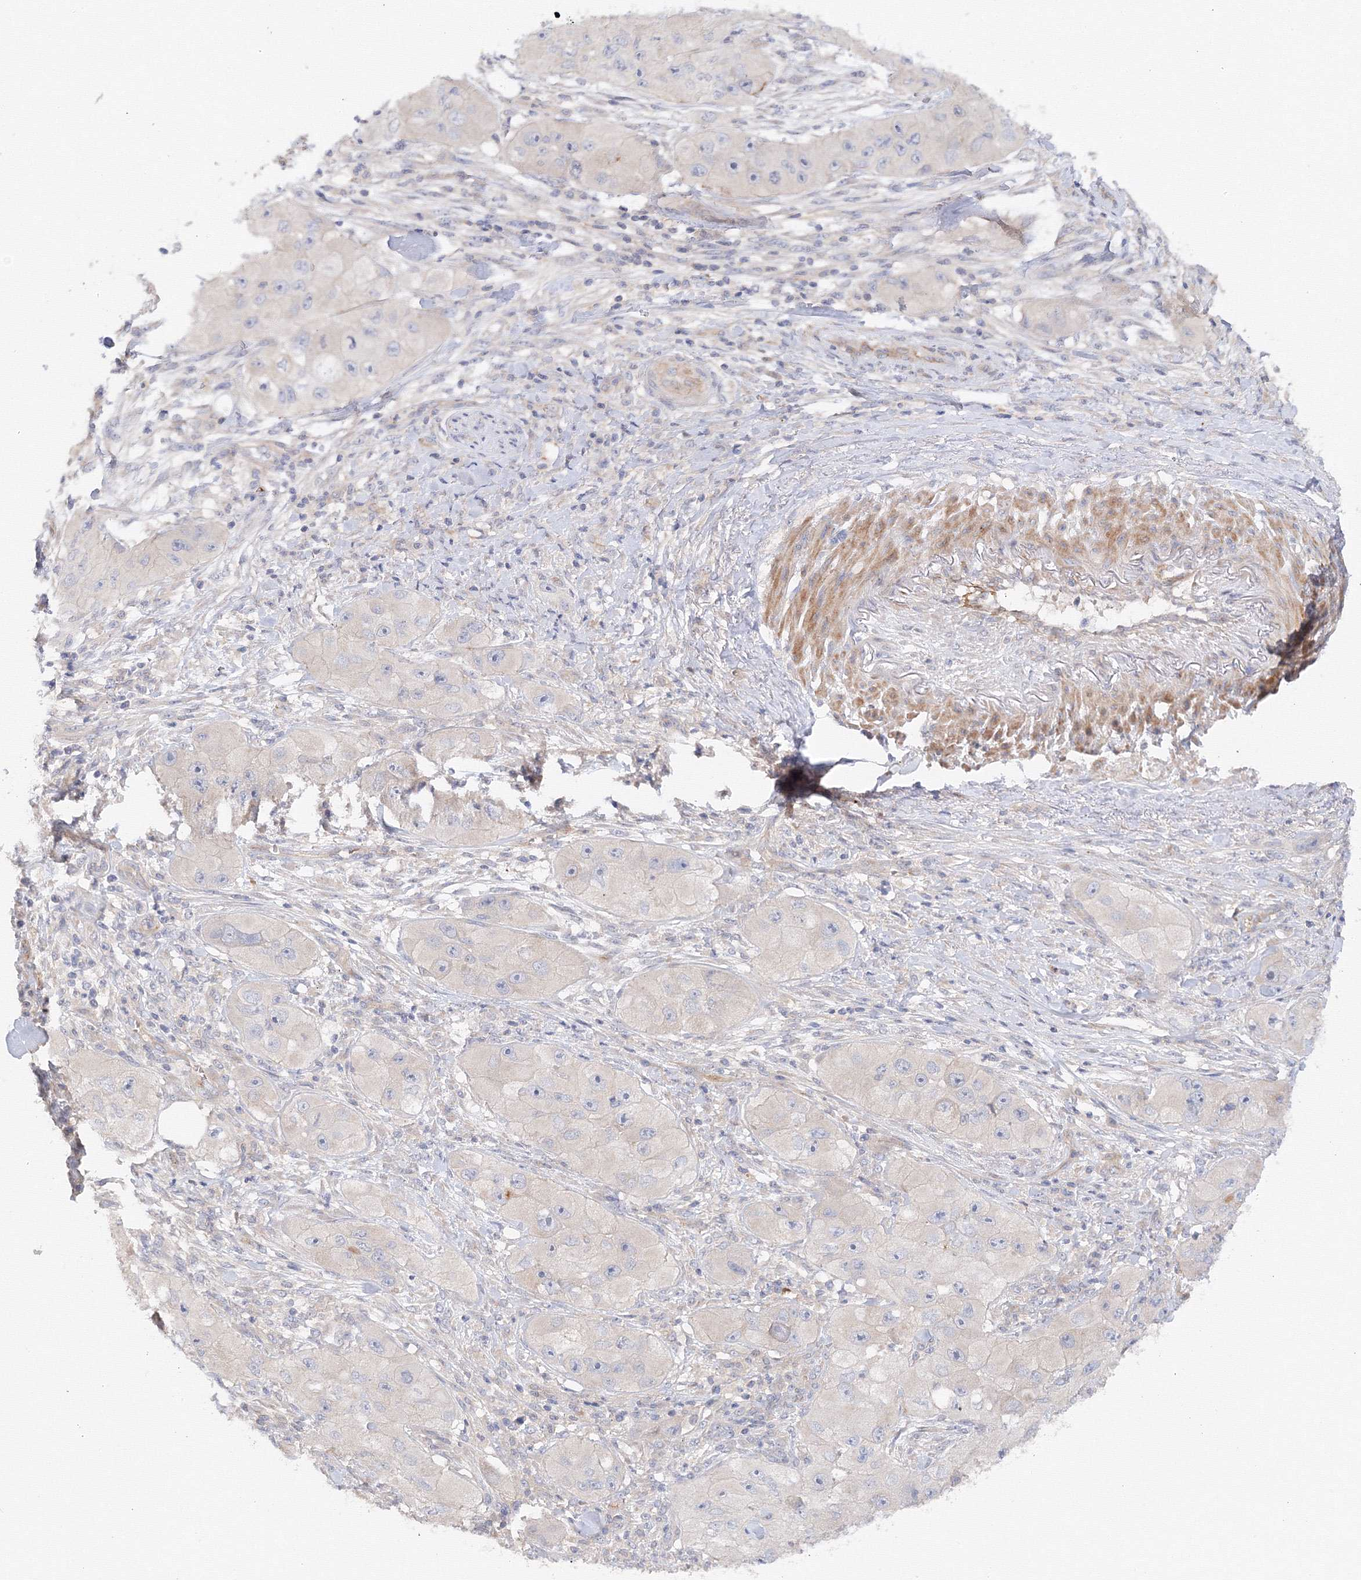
{"staining": {"intensity": "negative", "quantity": "none", "location": "none"}, "tissue": "skin cancer", "cell_type": "Tumor cells", "image_type": "cancer", "snomed": [{"axis": "morphology", "description": "Squamous cell carcinoma, NOS"}, {"axis": "topography", "description": "Skin"}, {"axis": "topography", "description": "Subcutis"}], "caption": "Skin squamous cell carcinoma stained for a protein using IHC demonstrates no positivity tumor cells.", "gene": "DIS3L2", "patient": {"sex": "male", "age": 73}}